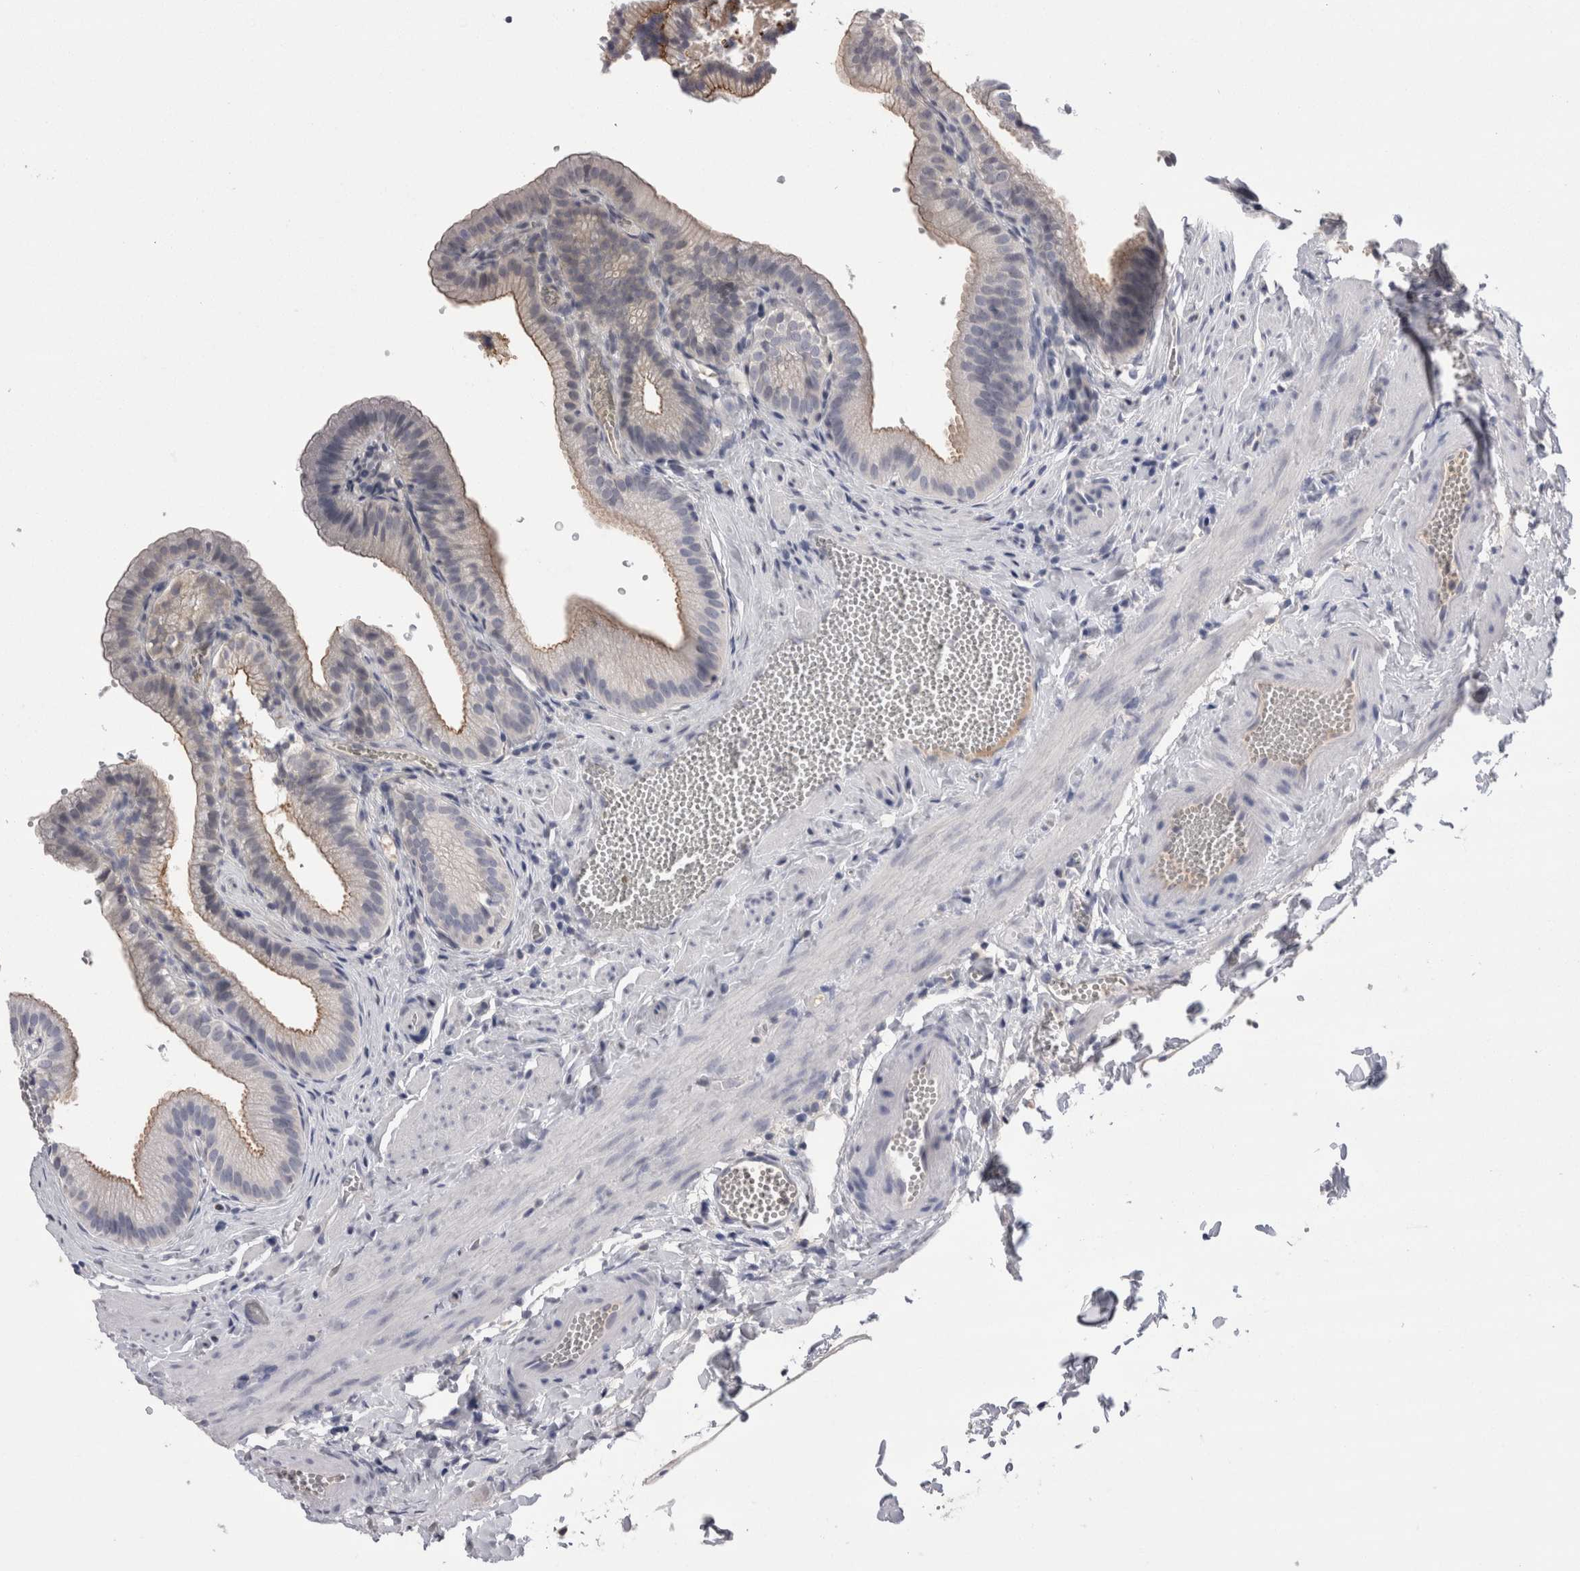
{"staining": {"intensity": "weak", "quantity": ">75%", "location": "cytoplasmic/membranous"}, "tissue": "gallbladder", "cell_type": "Glandular cells", "image_type": "normal", "snomed": [{"axis": "morphology", "description": "Normal tissue, NOS"}, {"axis": "topography", "description": "Gallbladder"}], "caption": "Protein staining of benign gallbladder demonstrates weak cytoplasmic/membranous positivity in approximately >75% of glandular cells. Immunohistochemistry (ihc) stains the protein in brown and the nuclei are stained blue.", "gene": "REG1A", "patient": {"sex": "male", "age": 38}}